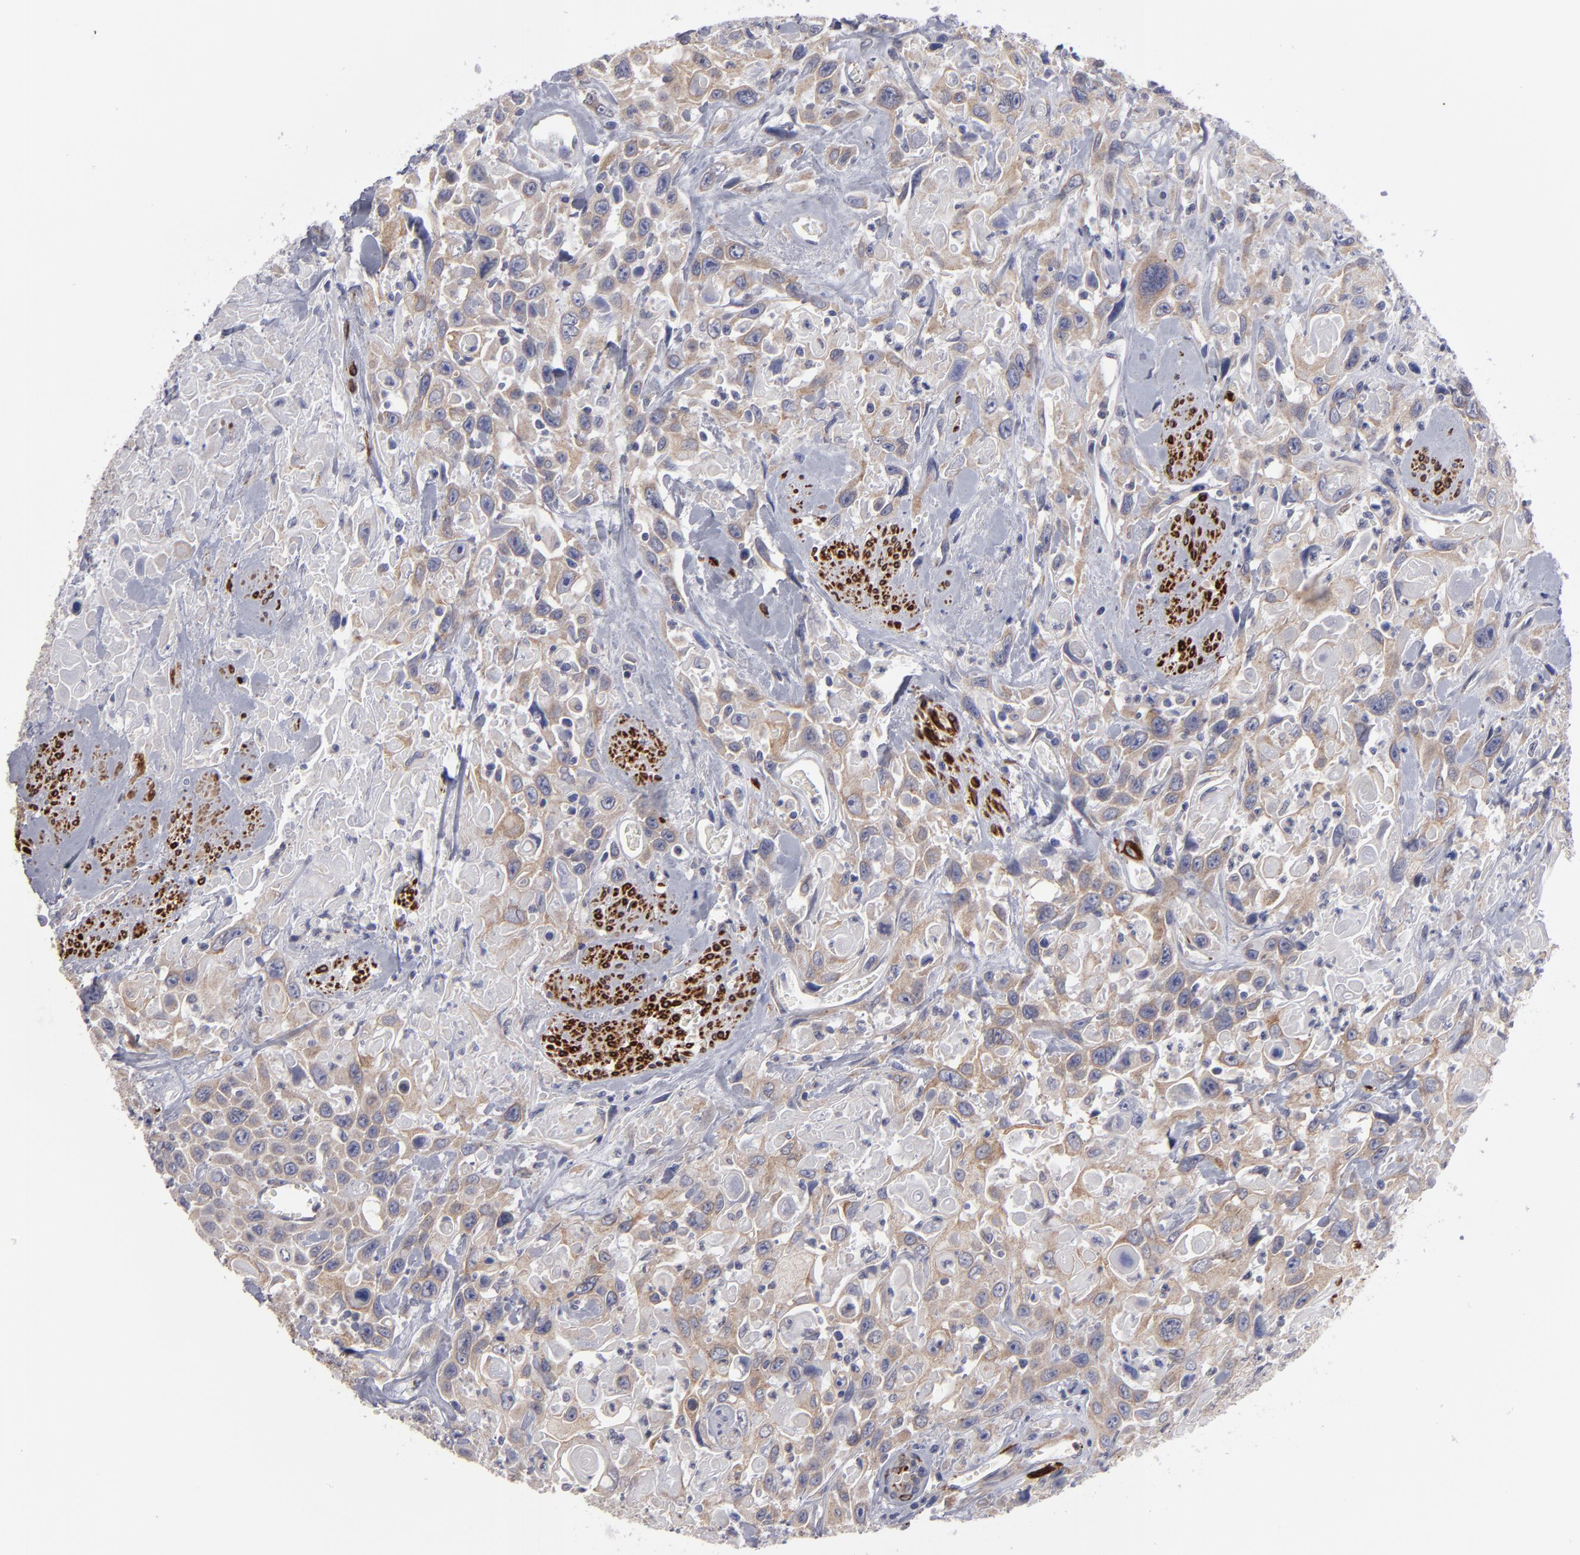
{"staining": {"intensity": "weak", "quantity": ">75%", "location": "cytoplasmic/membranous"}, "tissue": "urothelial cancer", "cell_type": "Tumor cells", "image_type": "cancer", "snomed": [{"axis": "morphology", "description": "Urothelial carcinoma, High grade"}, {"axis": "topography", "description": "Urinary bladder"}], "caption": "Protein expression analysis of human urothelial carcinoma (high-grade) reveals weak cytoplasmic/membranous positivity in about >75% of tumor cells.", "gene": "SLMAP", "patient": {"sex": "female", "age": 84}}